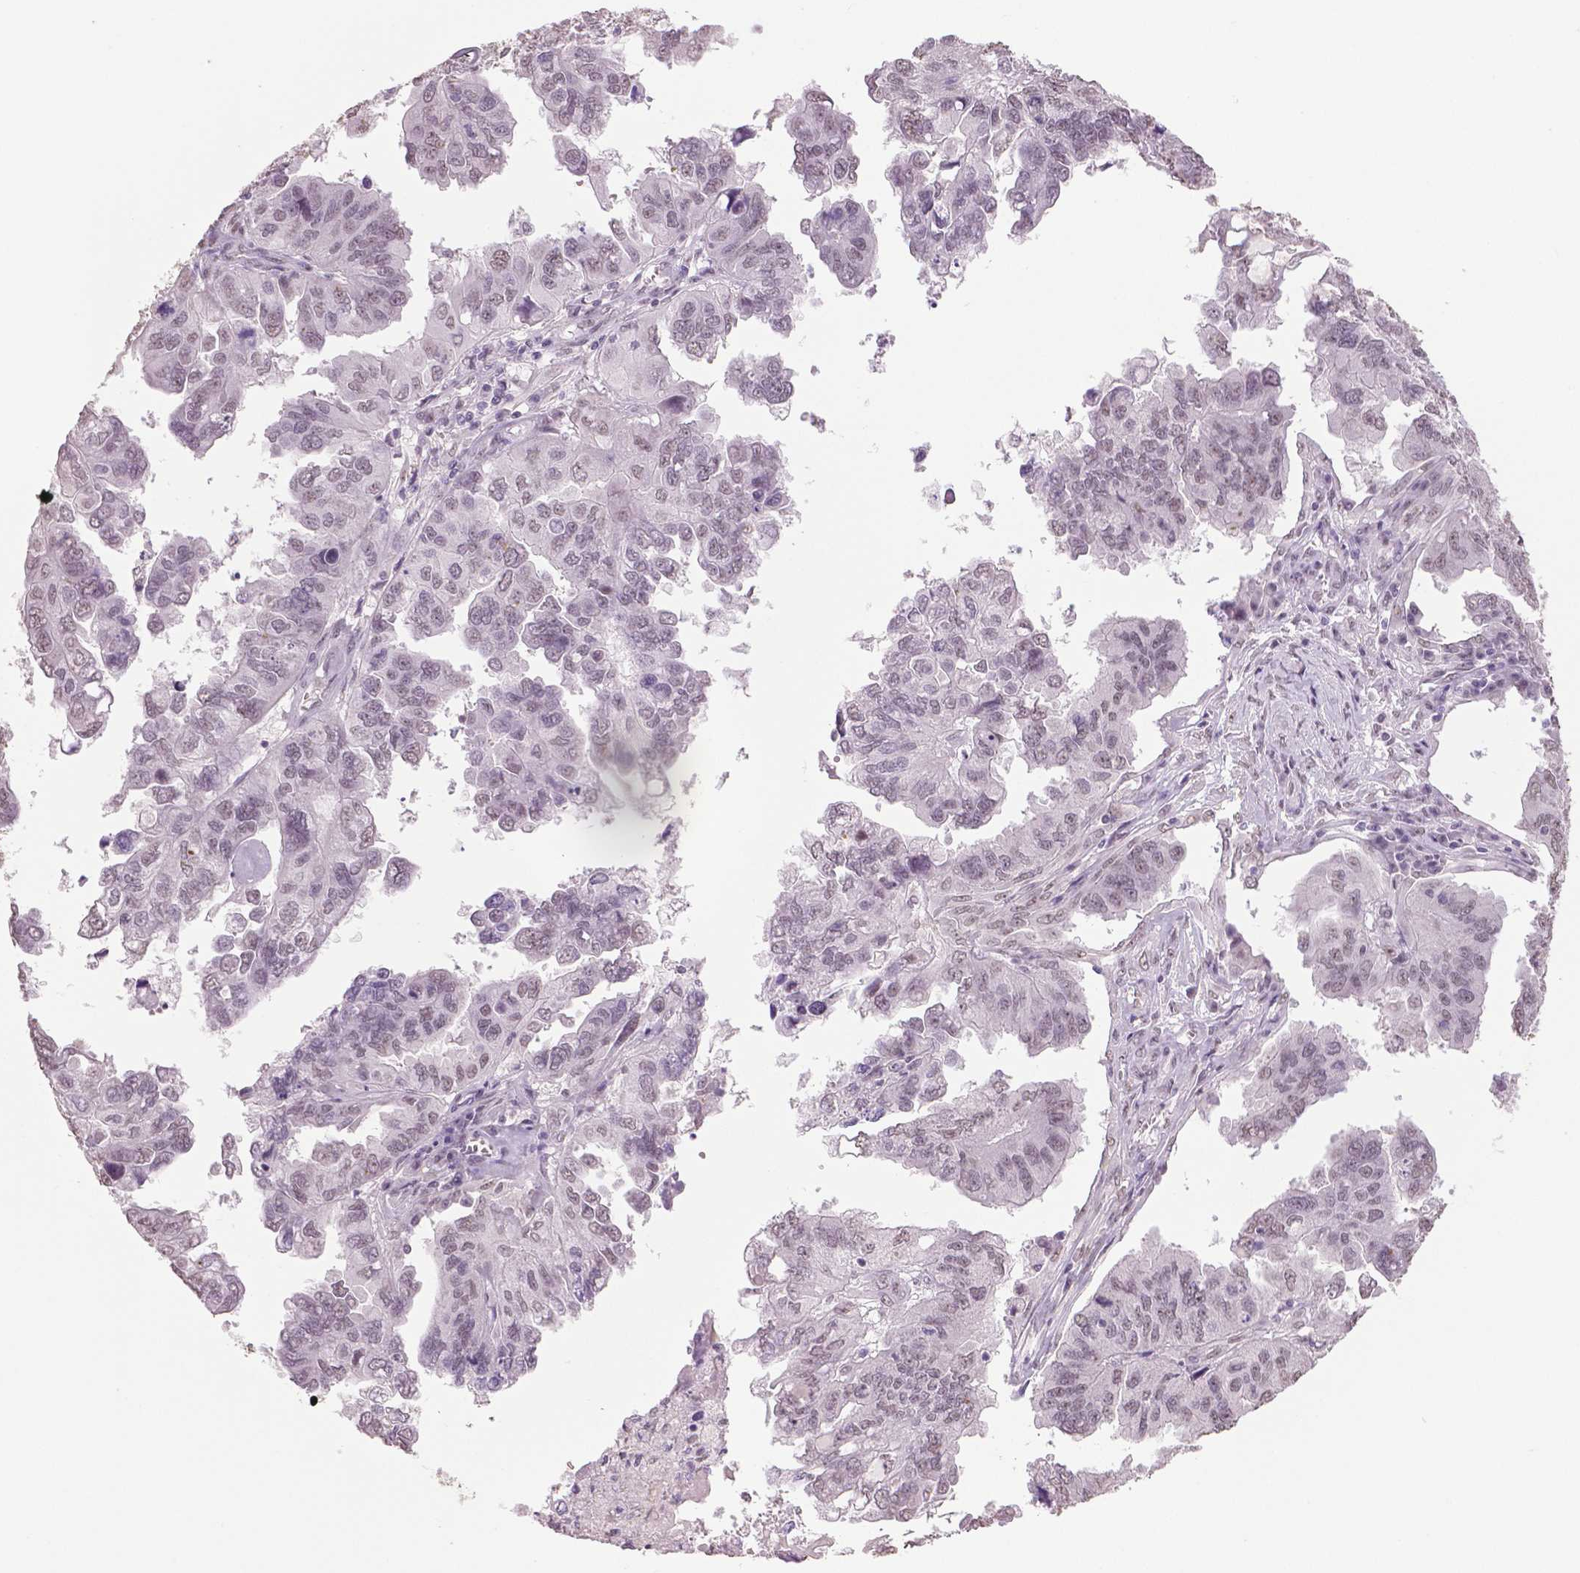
{"staining": {"intensity": "negative", "quantity": "none", "location": "none"}, "tissue": "ovarian cancer", "cell_type": "Tumor cells", "image_type": "cancer", "snomed": [{"axis": "morphology", "description": "Cystadenocarcinoma, serous, NOS"}, {"axis": "topography", "description": "Ovary"}], "caption": "This histopathology image is of ovarian serous cystadenocarcinoma stained with IHC to label a protein in brown with the nuclei are counter-stained blue. There is no positivity in tumor cells.", "gene": "IGF2BP1", "patient": {"sex": "female", "age": 79}}